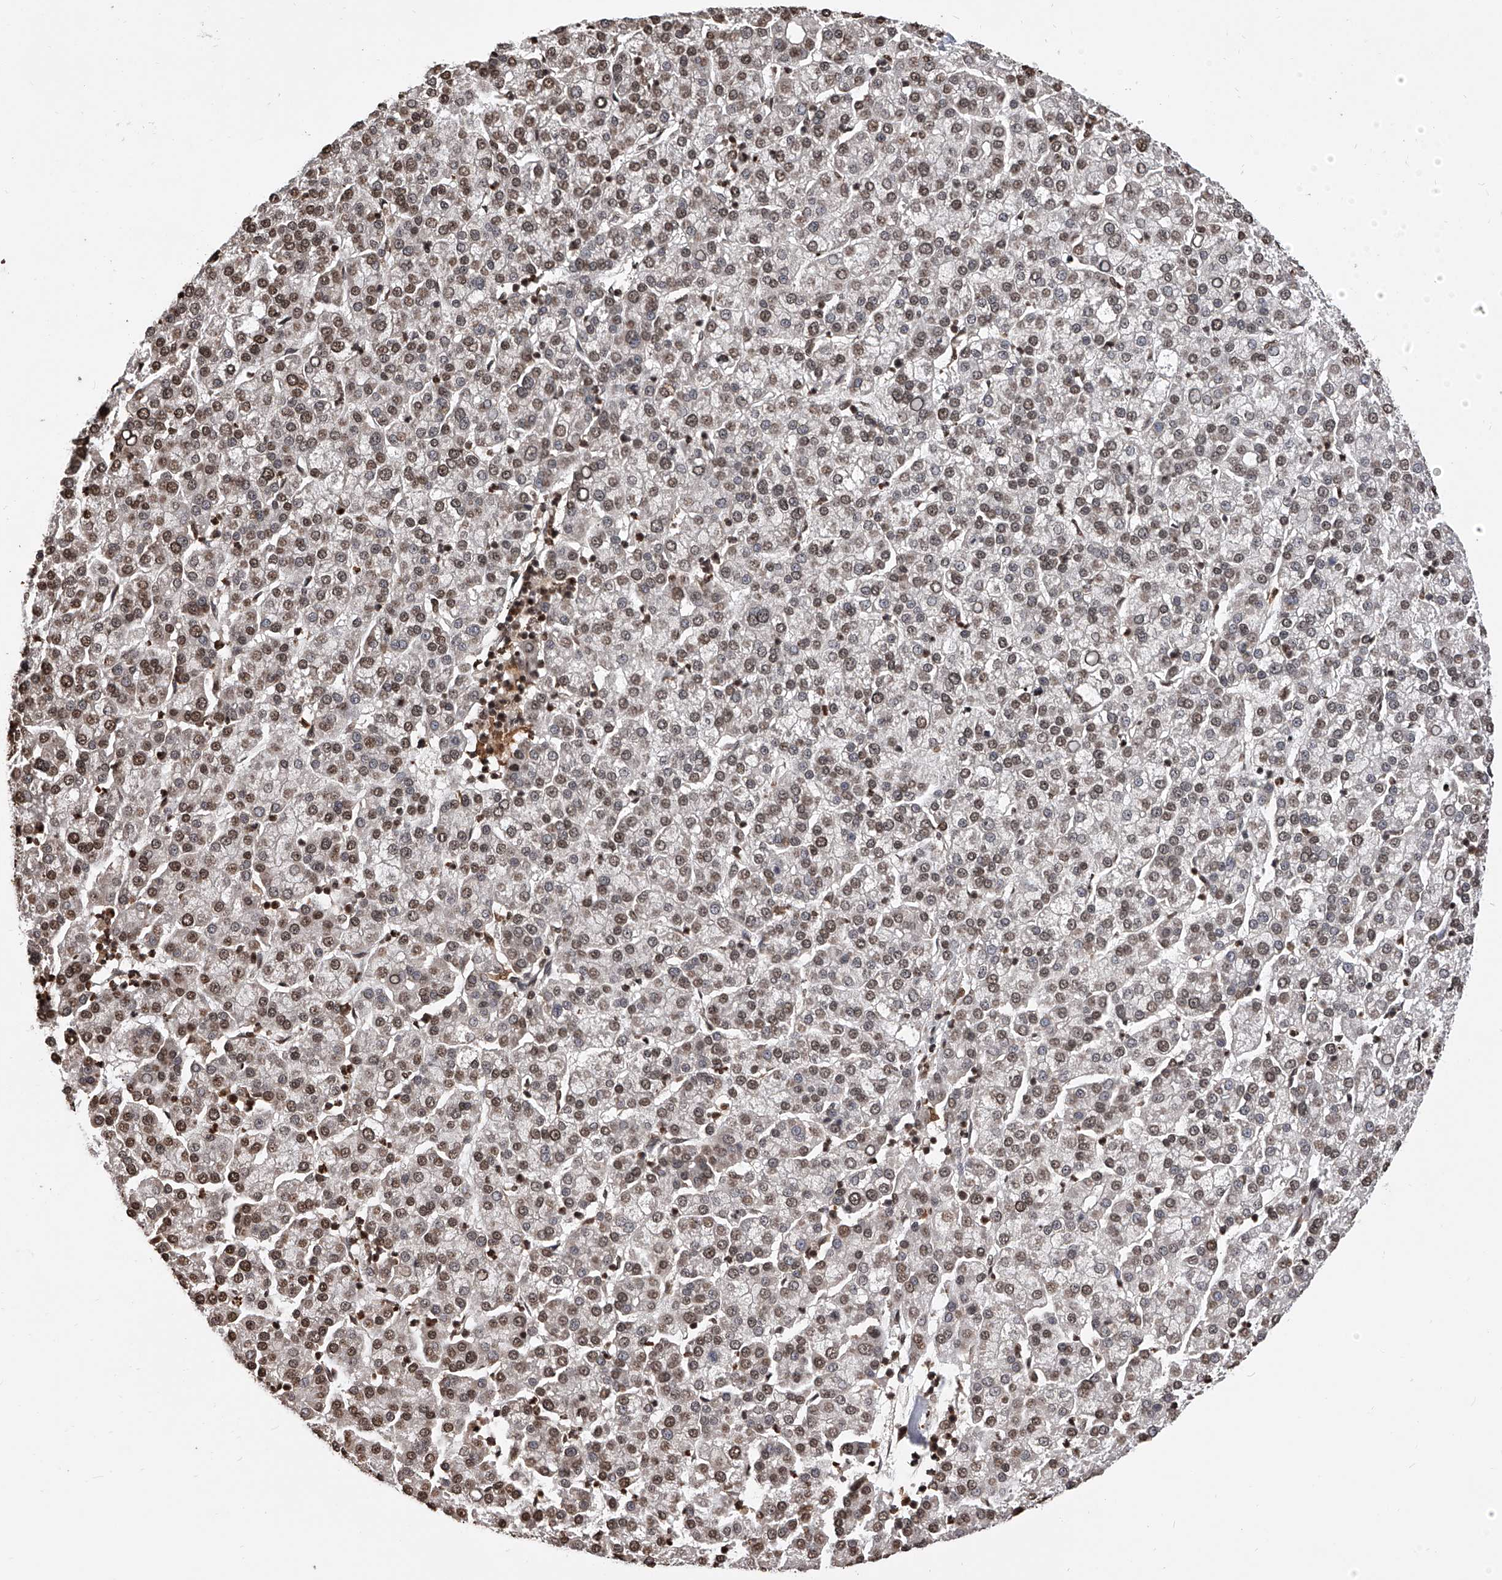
{"staining": {"intensity": "moderate", "quantity": "25%-75%", "location": "nuclear"}, "tissue": "liver cancer", "cell_type": "Tumor cells", "image_type": "cancer", "snomed": [{"axis": "morphology", "description": "Carcinoma, Hepatocellular, NOS"}, {"axis": "topography", "description": "Liver"}], "caption": "Immunohistochemistry (IHC) (DAB) staining of liver cancer shows moderate nuclear protein positivity in approximately 25%-75% of tumor cells. The protein of interest is stained brown, and the nuclei are stained in blue (DAB IHC with brightfield microscopy, high magnification).", "gene": "CFAP410", "patient": {"sex": "female", "age": 58}}